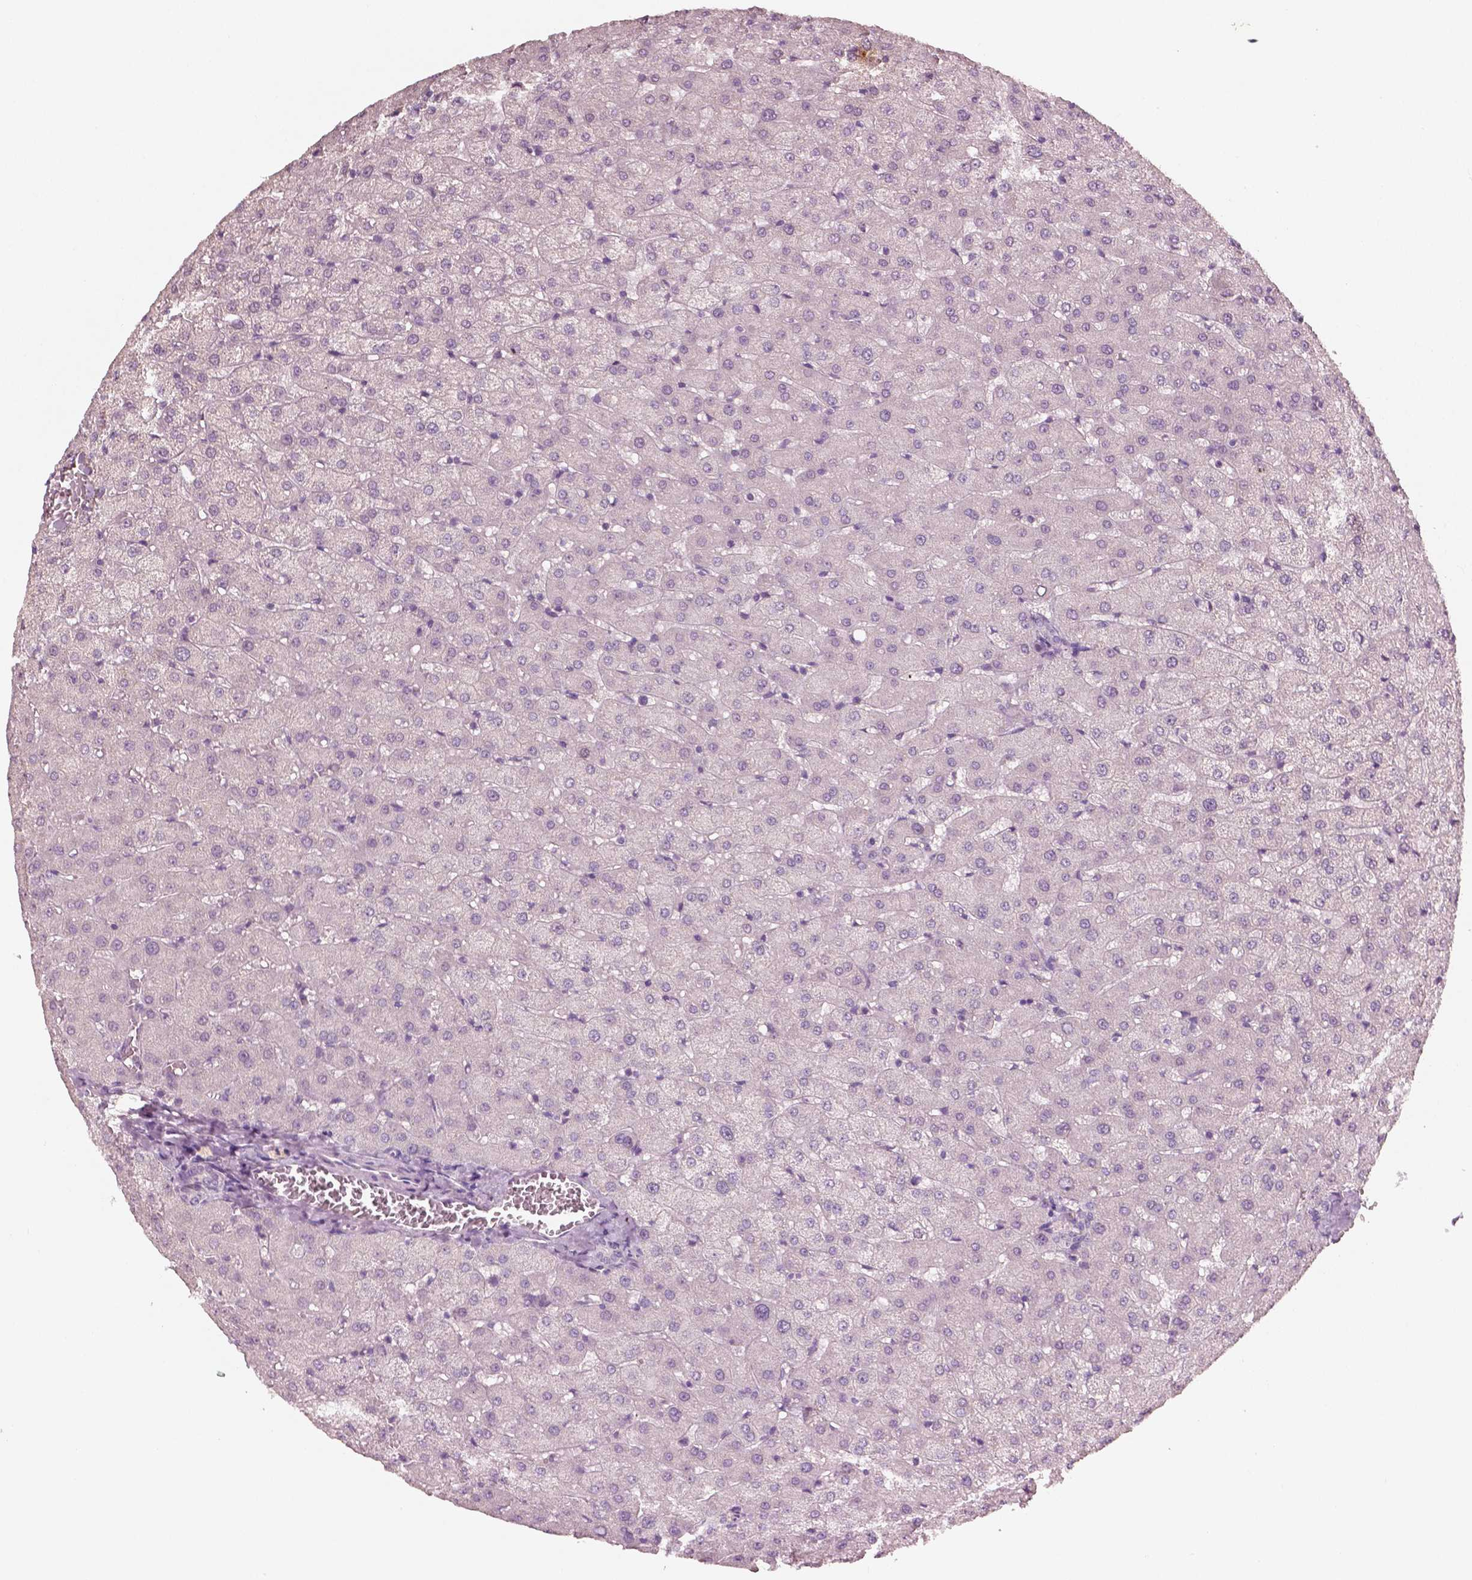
{"staining": {"intensity": "negative", "quantity": "none", "location": "none"}, "tissue": "liver", "cell_type": "Cholangiocytes", "image_type": "normal", "snomed": [{"axis": "morphology", "description": "Normal tissue, NOS"}, {"axis": "topography", "description": "Liver"}], "caption": "Immunohistochemistry photomicrograph of benign human liver stained for a protein (brown), which demonstrates no positivity in cholangiocytes. (Stains: DAB (3,3'-diaminobenzidine) immunohistochemistry (IHC) with hematoxylin counter stain, Microscopy: brightfield microscopy at high magnification).", "gene": "PLA2R1", "patient": {"sex": "female", "age": 50}}